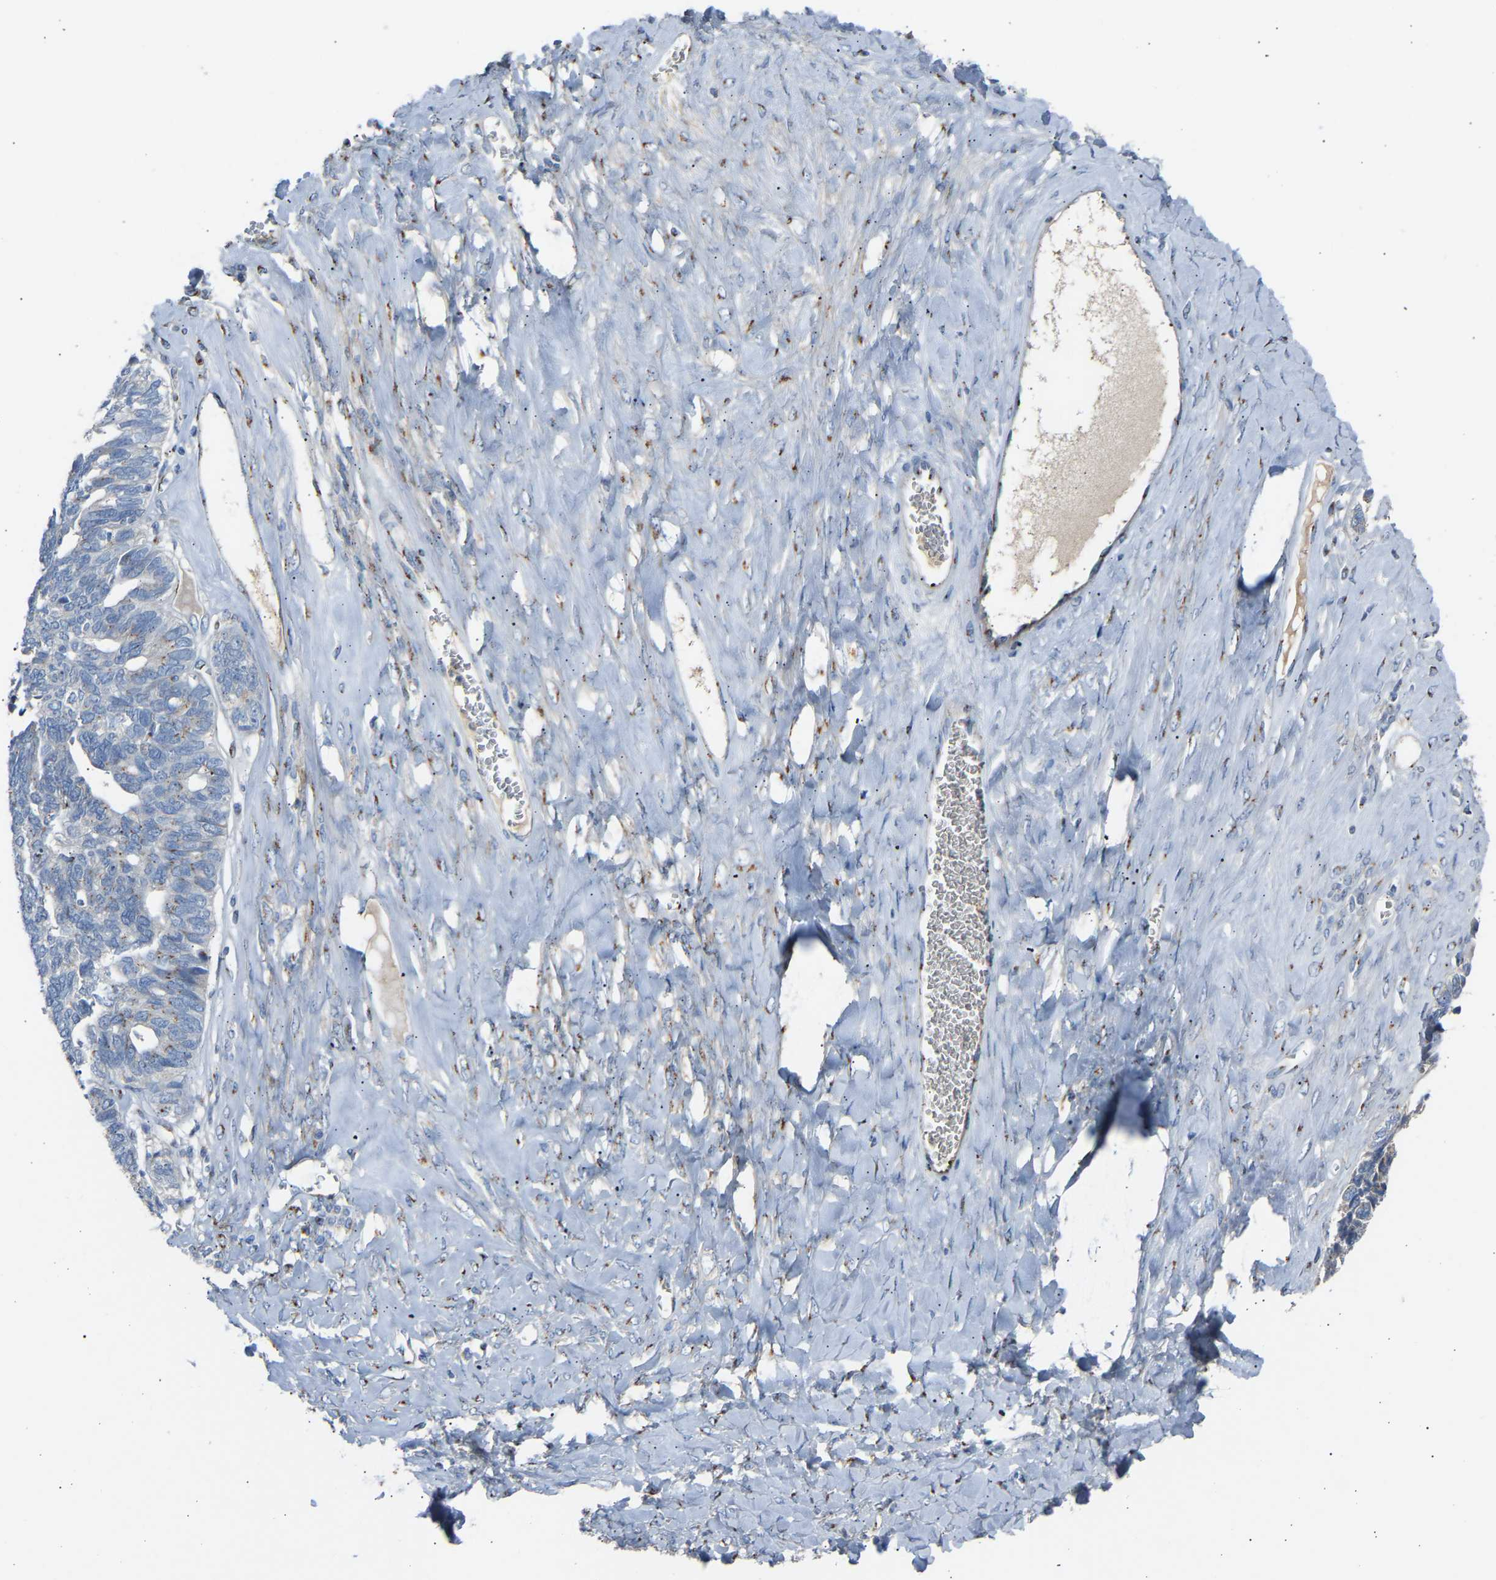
{"staining": {"intensity": "weak", "quantity": "<25%", "location": "cytoplasmic/membranous"}, "tissue": "ovarian cancer", "cell_type": "Tumor cells", "image_type": "cancer", "snomed": [{"axis": "morphology", "description": "Cystadenocarcinoma, serous, NOS"}, {"axis": "topography", "description": "Ovary"}], "caption": "This image is of ovarian cancer stained with immunohistochemistry to label a protein in brown with the nuclei are counter-stained blue. There is no staining in tumor cells.", "gene": "CYREN", "patient": {"sex": "female", "age": 79}}